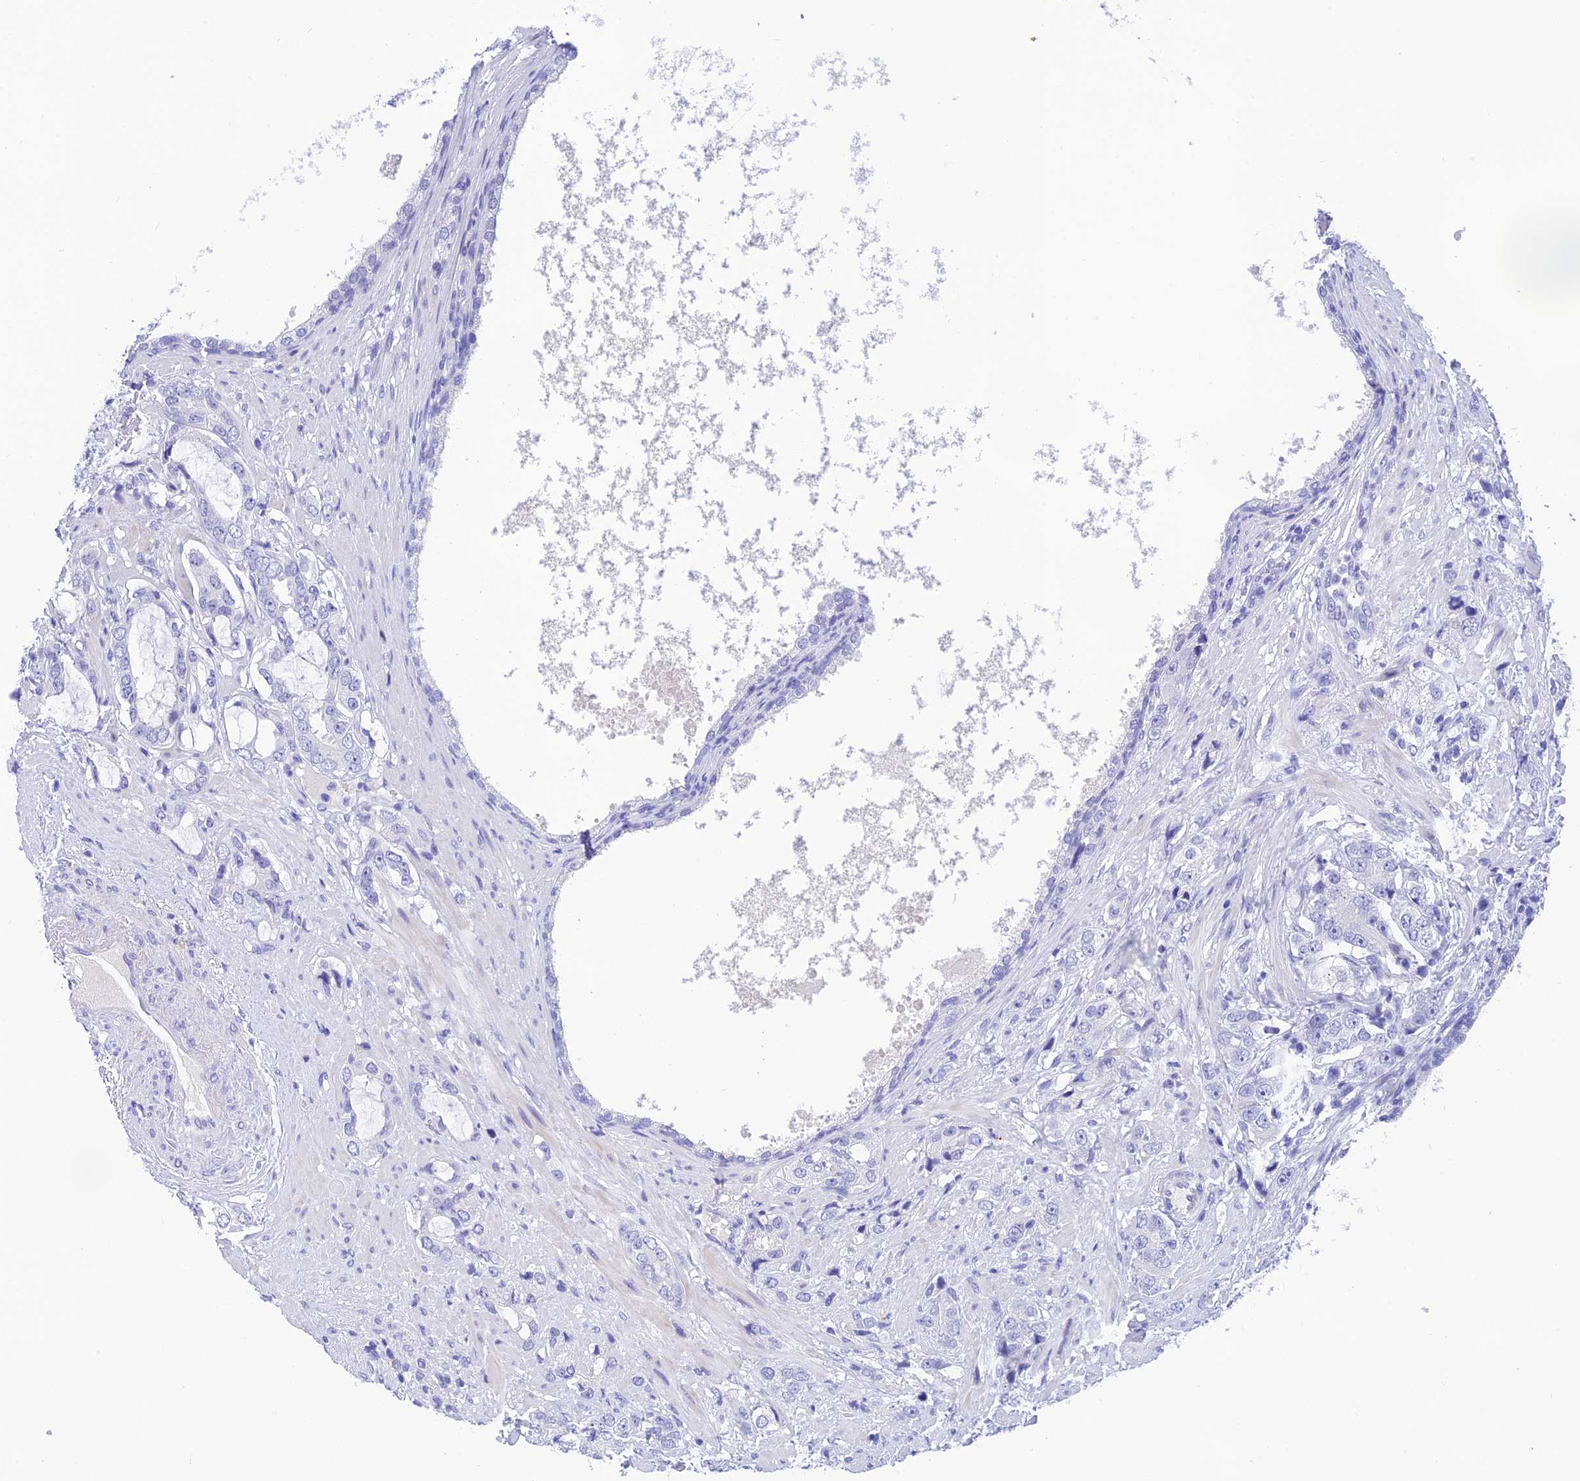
{"staining": {"intensity": "negative", "quantity": "none", "location": "none"}, "tissue": "prostate cancer", "cell_type": "Tumor cells", "image_type": "cancer", "snomed": [{"axis": "morphology", "description": "Adenocarcinoma, High grade"}, {"axis": "topography", "description": "Prostate"}], "caption": "Tumor cells are negative for protein expression in human prostate cancer. (DAB IHC visualized using brightfield microscopy, high magnification).", "gene": "KDELR3", "patient": {"sex": "male", "age": 75}}